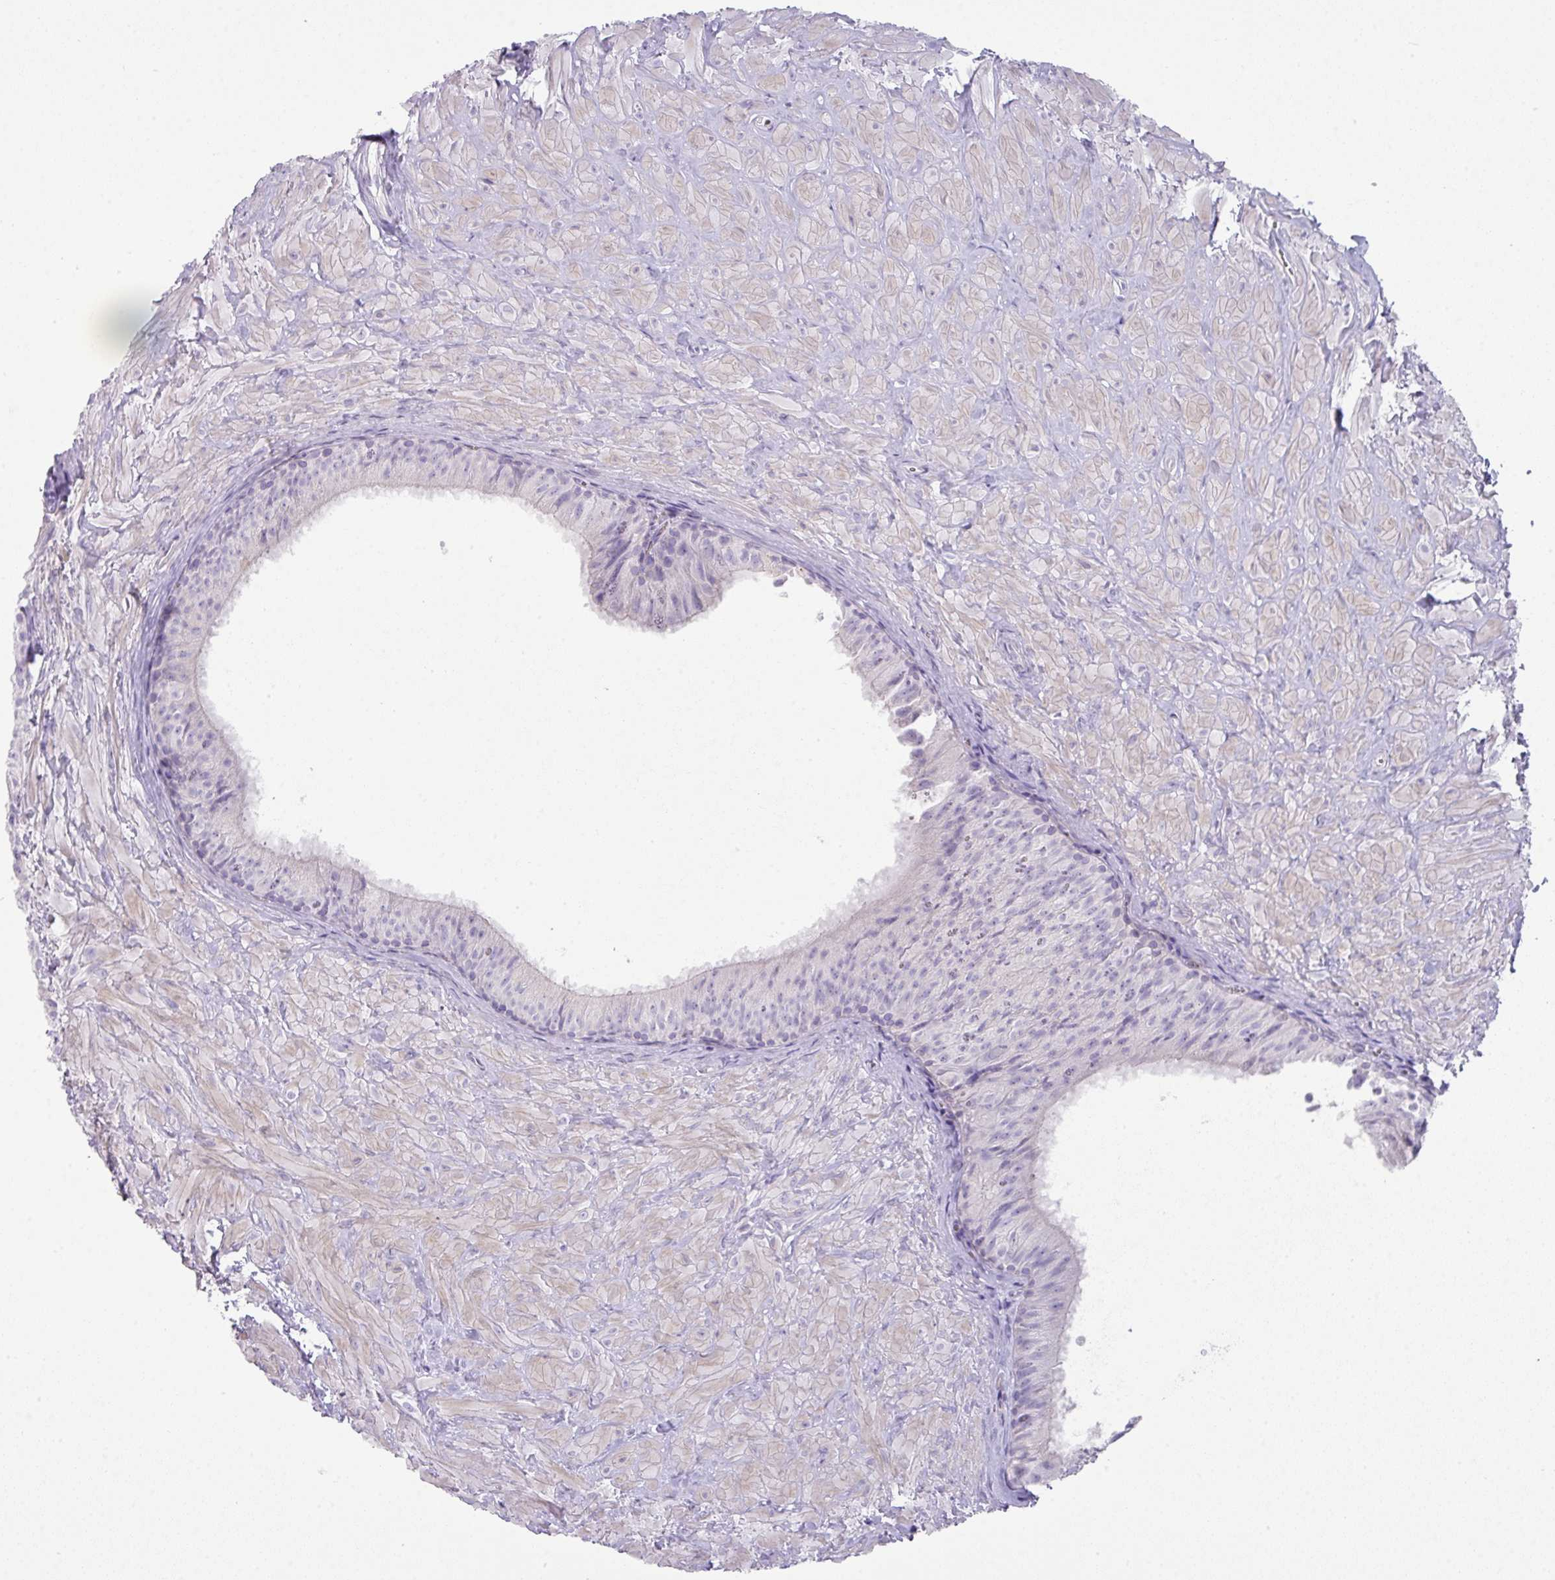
{"staining": {"intensity": "negative", "quantity": "none", "location": "none"}, "tissue": "epididymis", "cell_type": "Glandular cells", "image_type": "normal", "snomed": [{"axis": "morphology", "description": "Normal tissue, NOS"}, {"axis": "topography", "description": "Epididymis"}], "caption": "Immunohistochemistry (IHC) micrograph of normal epididymis: human epididymis stained with DAB (3,3'-diaminobenzidine) shows no significant protein positivity in glandular cells.", "gene": "GLI4", "patient": {"sex": "male", "age": 30}}